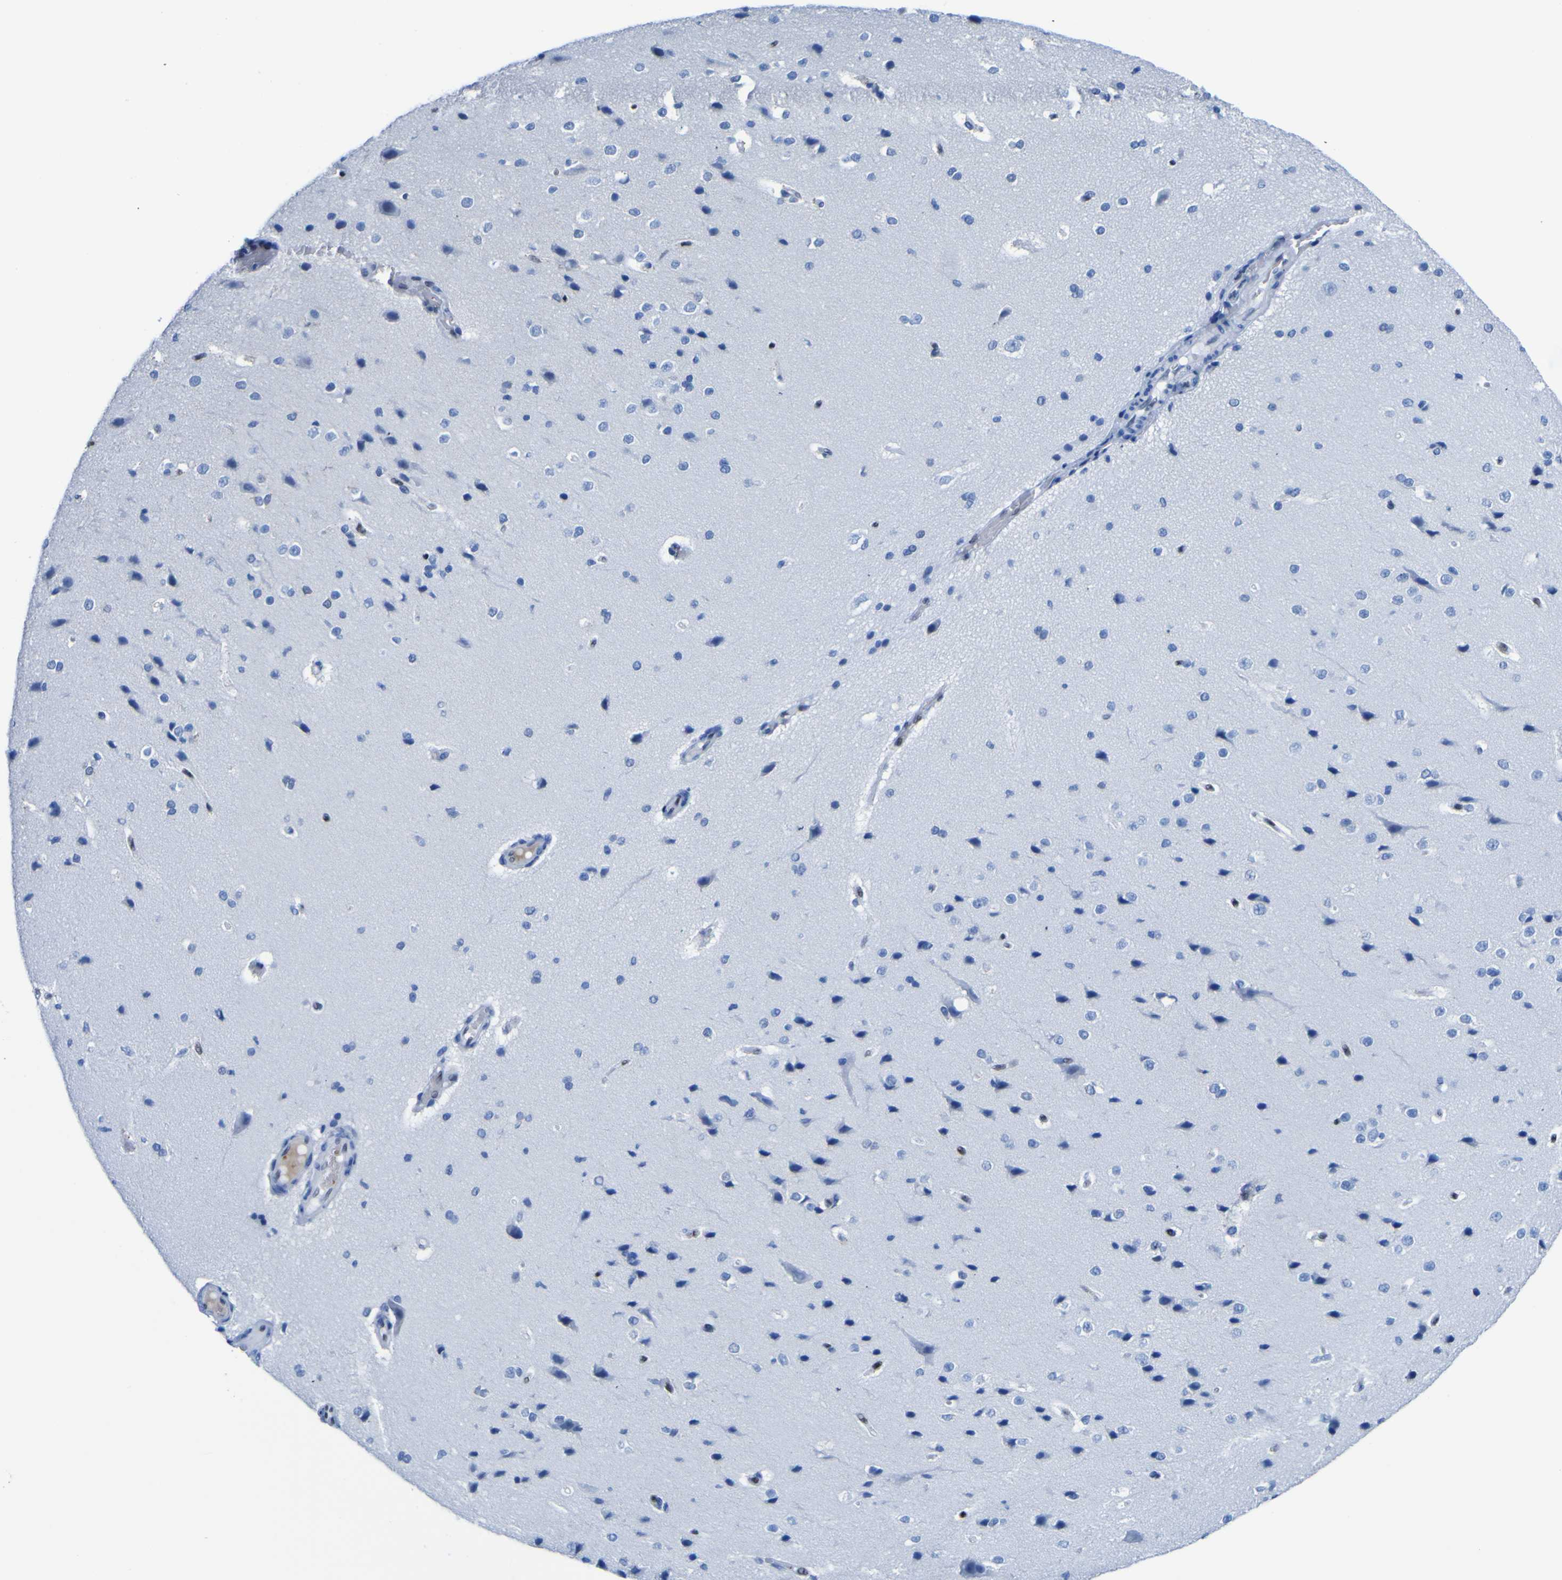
{"staining": {"intensity": "negative", "quantity": "none", "location": "none"}, "tissue": "cerebral cortex", "cell_type": "Endothelial cells", "image_type": "normal", "snomed": [{"axis": "morphology", "description": "Normal tissue, NOS"}, {"axis": "morphology", "description": "Developmental malformation"}, {"axis": "topography", "description": "Cerebral cortex"}], "caption": "Immunohistochemistry histopathology image of normal human cerebral cortex stained for a protein (brown), which exhibits no staining in endothelial cells.", "gene": "DACH1", "patient": {"sex": "female", "age": 30}}